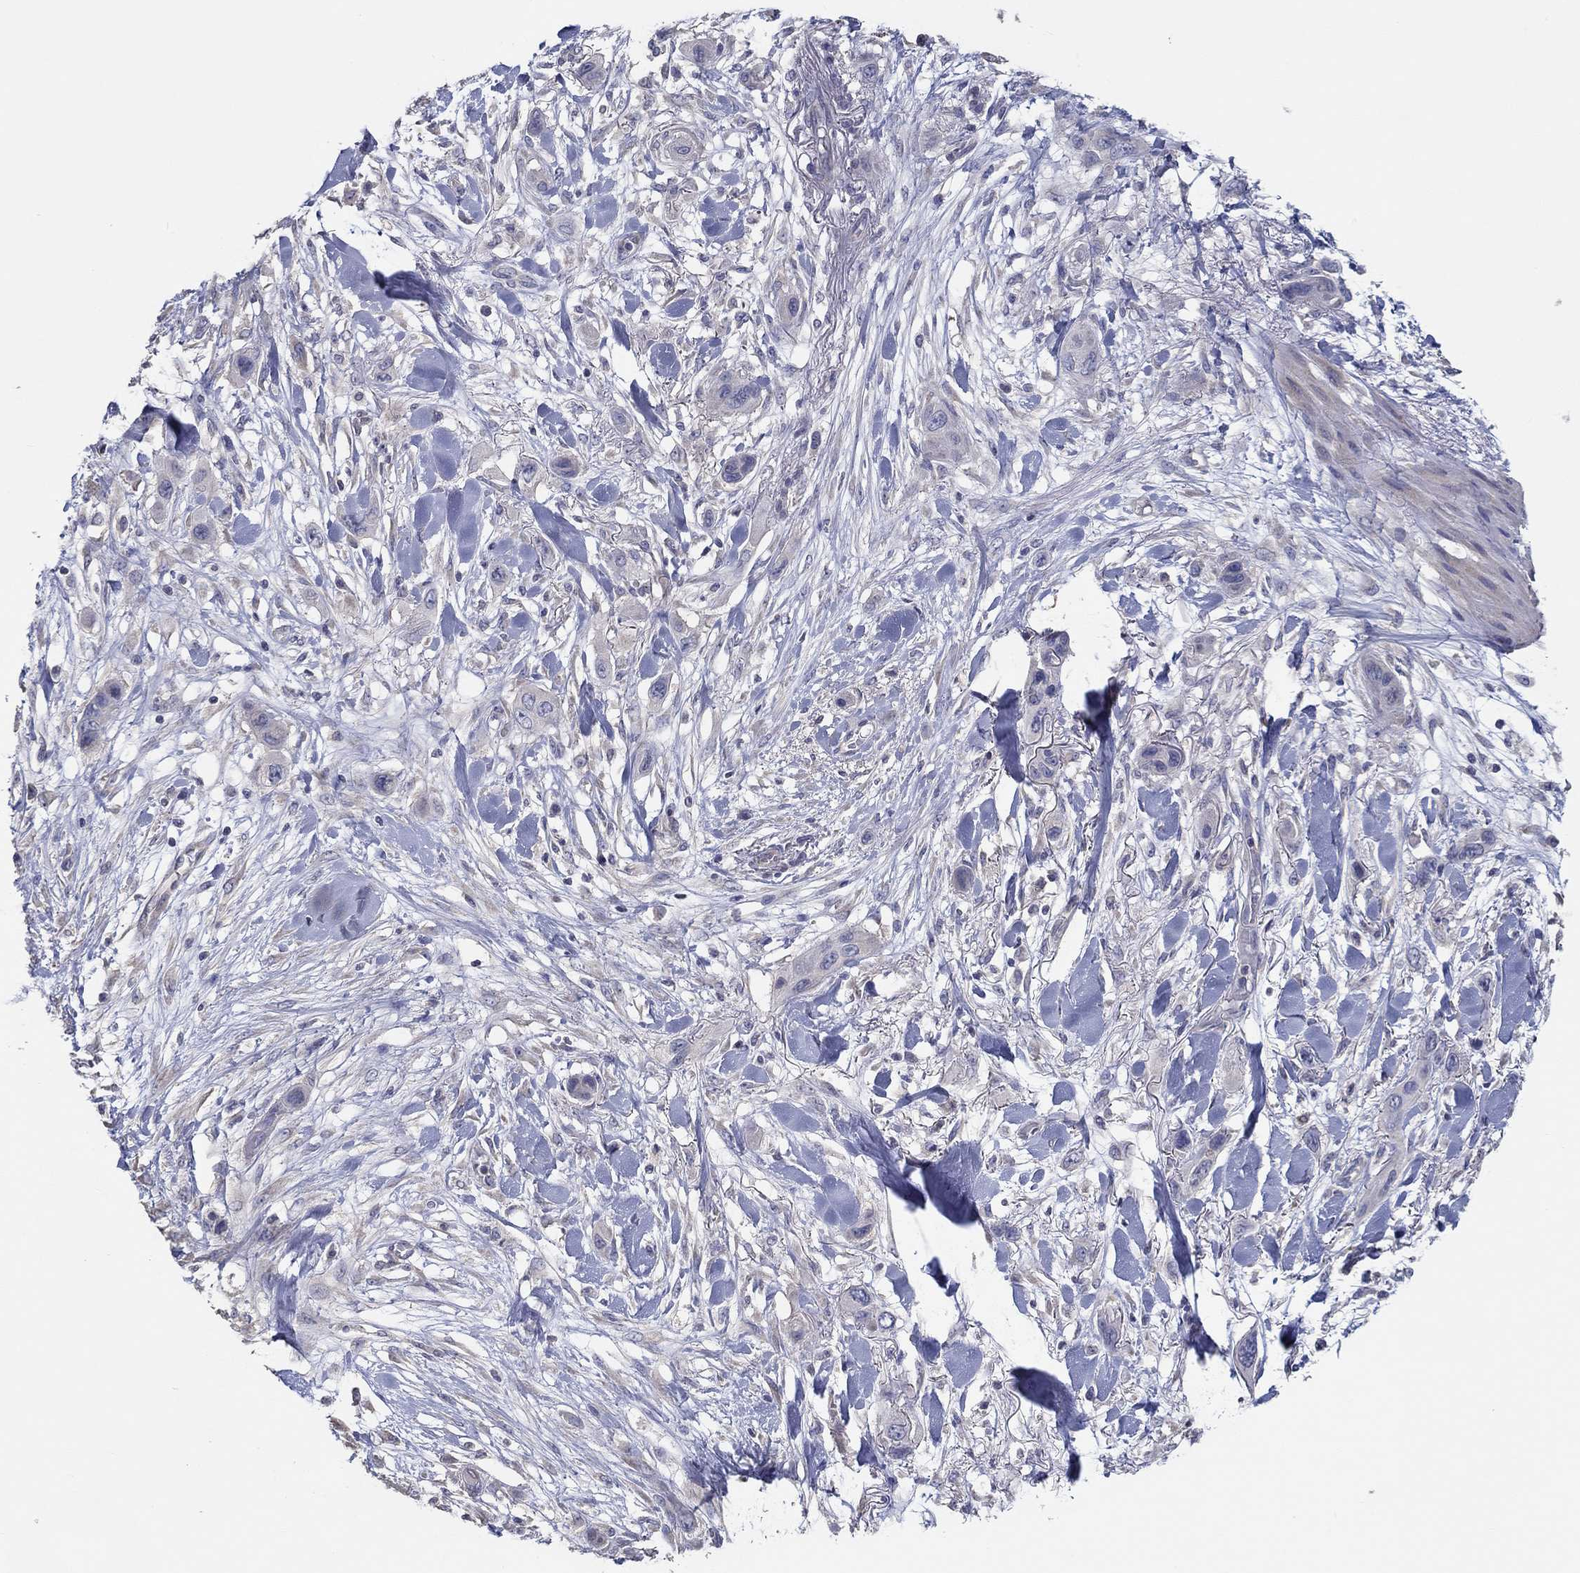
{"staining": {"intensity": "negative", "quantity": "none", "location": "none"}, "tissue": "skin cancer", "cell_type": "Tumor cells", "image_type": "cancer", "snomed": [{"axis": "morphology", "description": "Squamous cell carcinoma, NOS"}, {"axis": "topography", "description": "Skin"}], "caption": "A high-resolution image shows immunohistochemistry (IHC) staining of skin squamous cell carcinoma, which demonstrates no significant staining in tumor cells.", "gene": "DOCK3", "patient": {"sex": "male", "age": 79}}